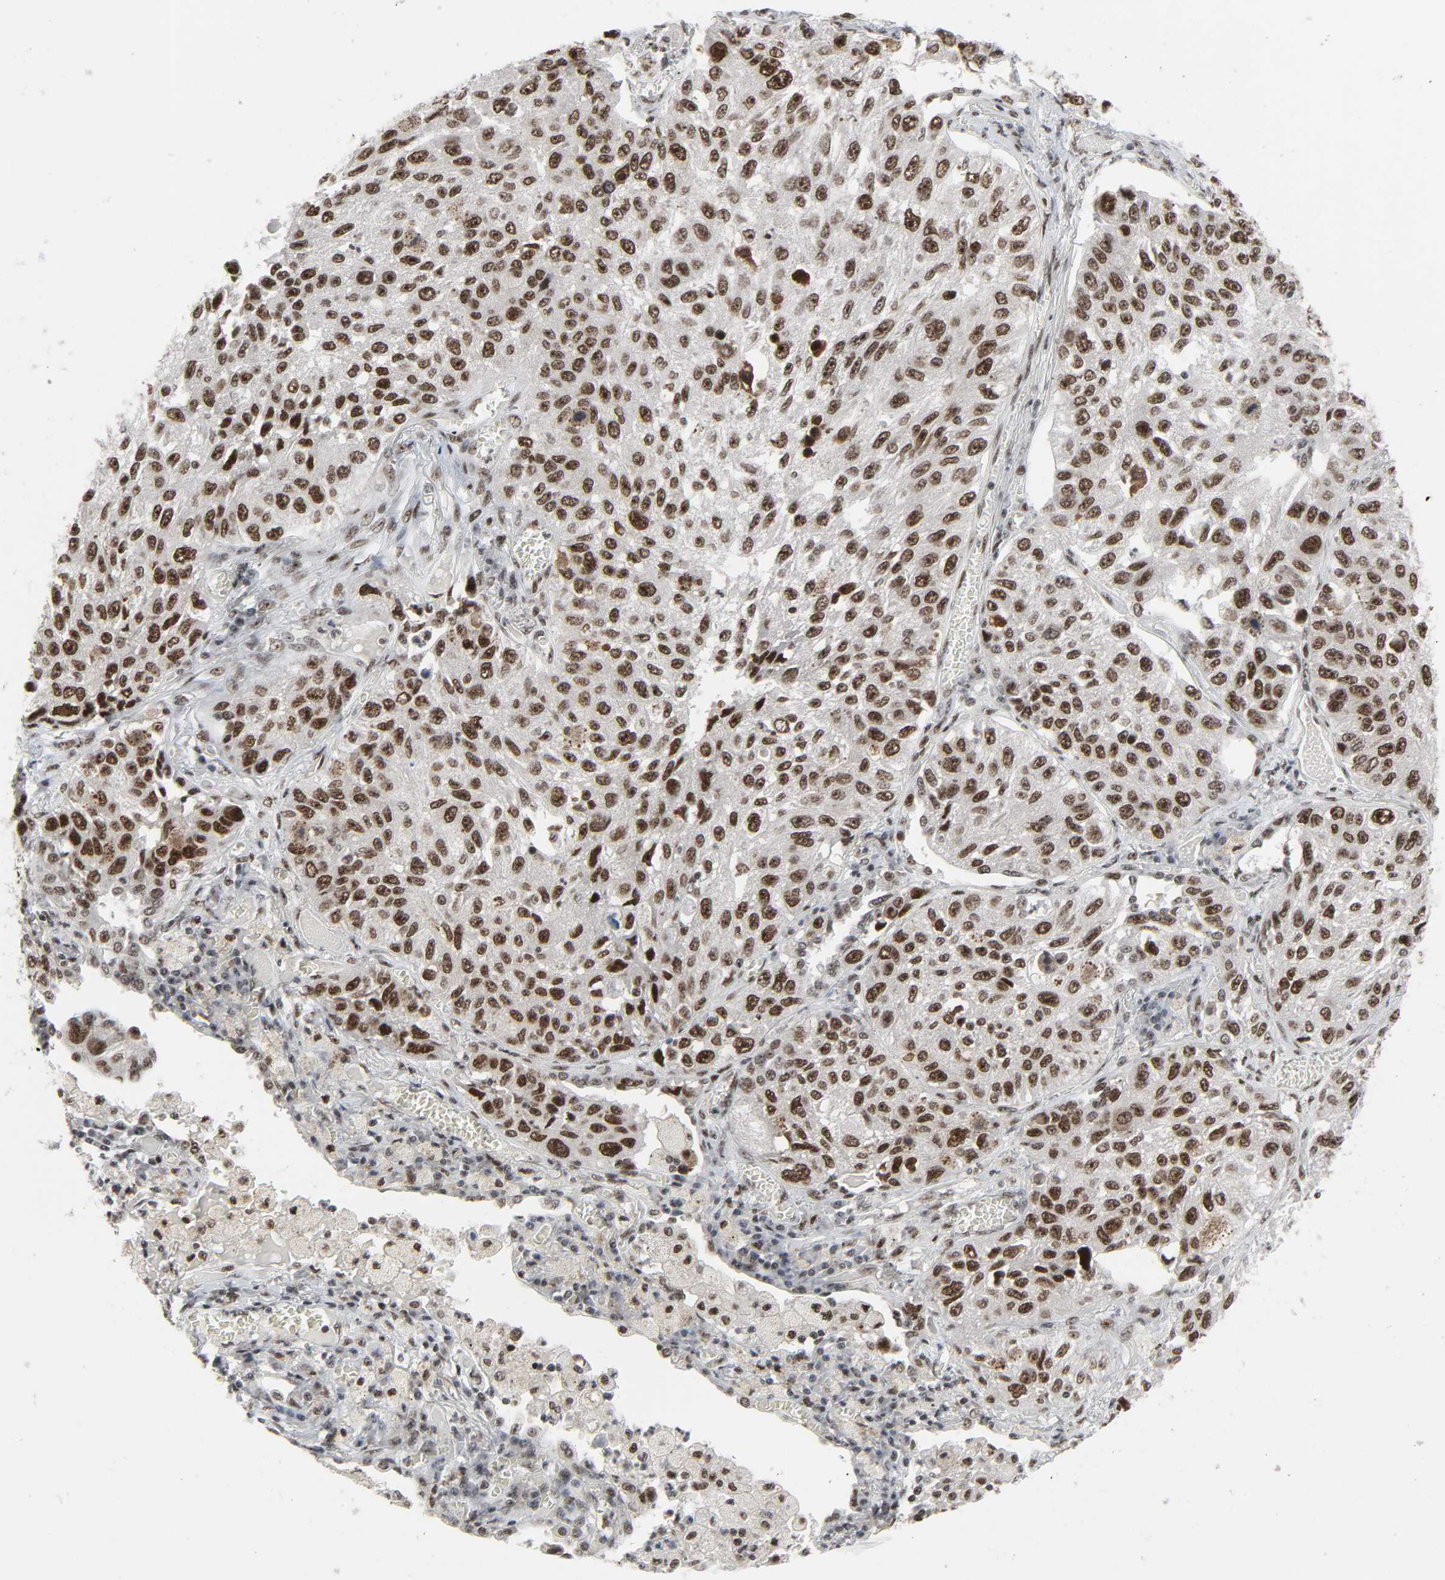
{"staining": {"intensity": "strong", "quantity": ">75%", "location": "nuclear"}, "tissue": "lung cancer", "cell_type": "Tumor cells", "image_type": "cancer", "snomed": [{"axis": "morphology", "description": "Squamous cell carcinoma, NOS"}, {"axis": "topography", "description": "Lung"}], "caption": "Immunohistochemistry (IHC) image of lung cancer (squamous cell carcinoma) stained for a protein (brown), which displays high levels of strong nuclear staining in approximately >75% of tumor cells.", "gene": "CDK7", "patient": {"sex": "male", "age": 71}}